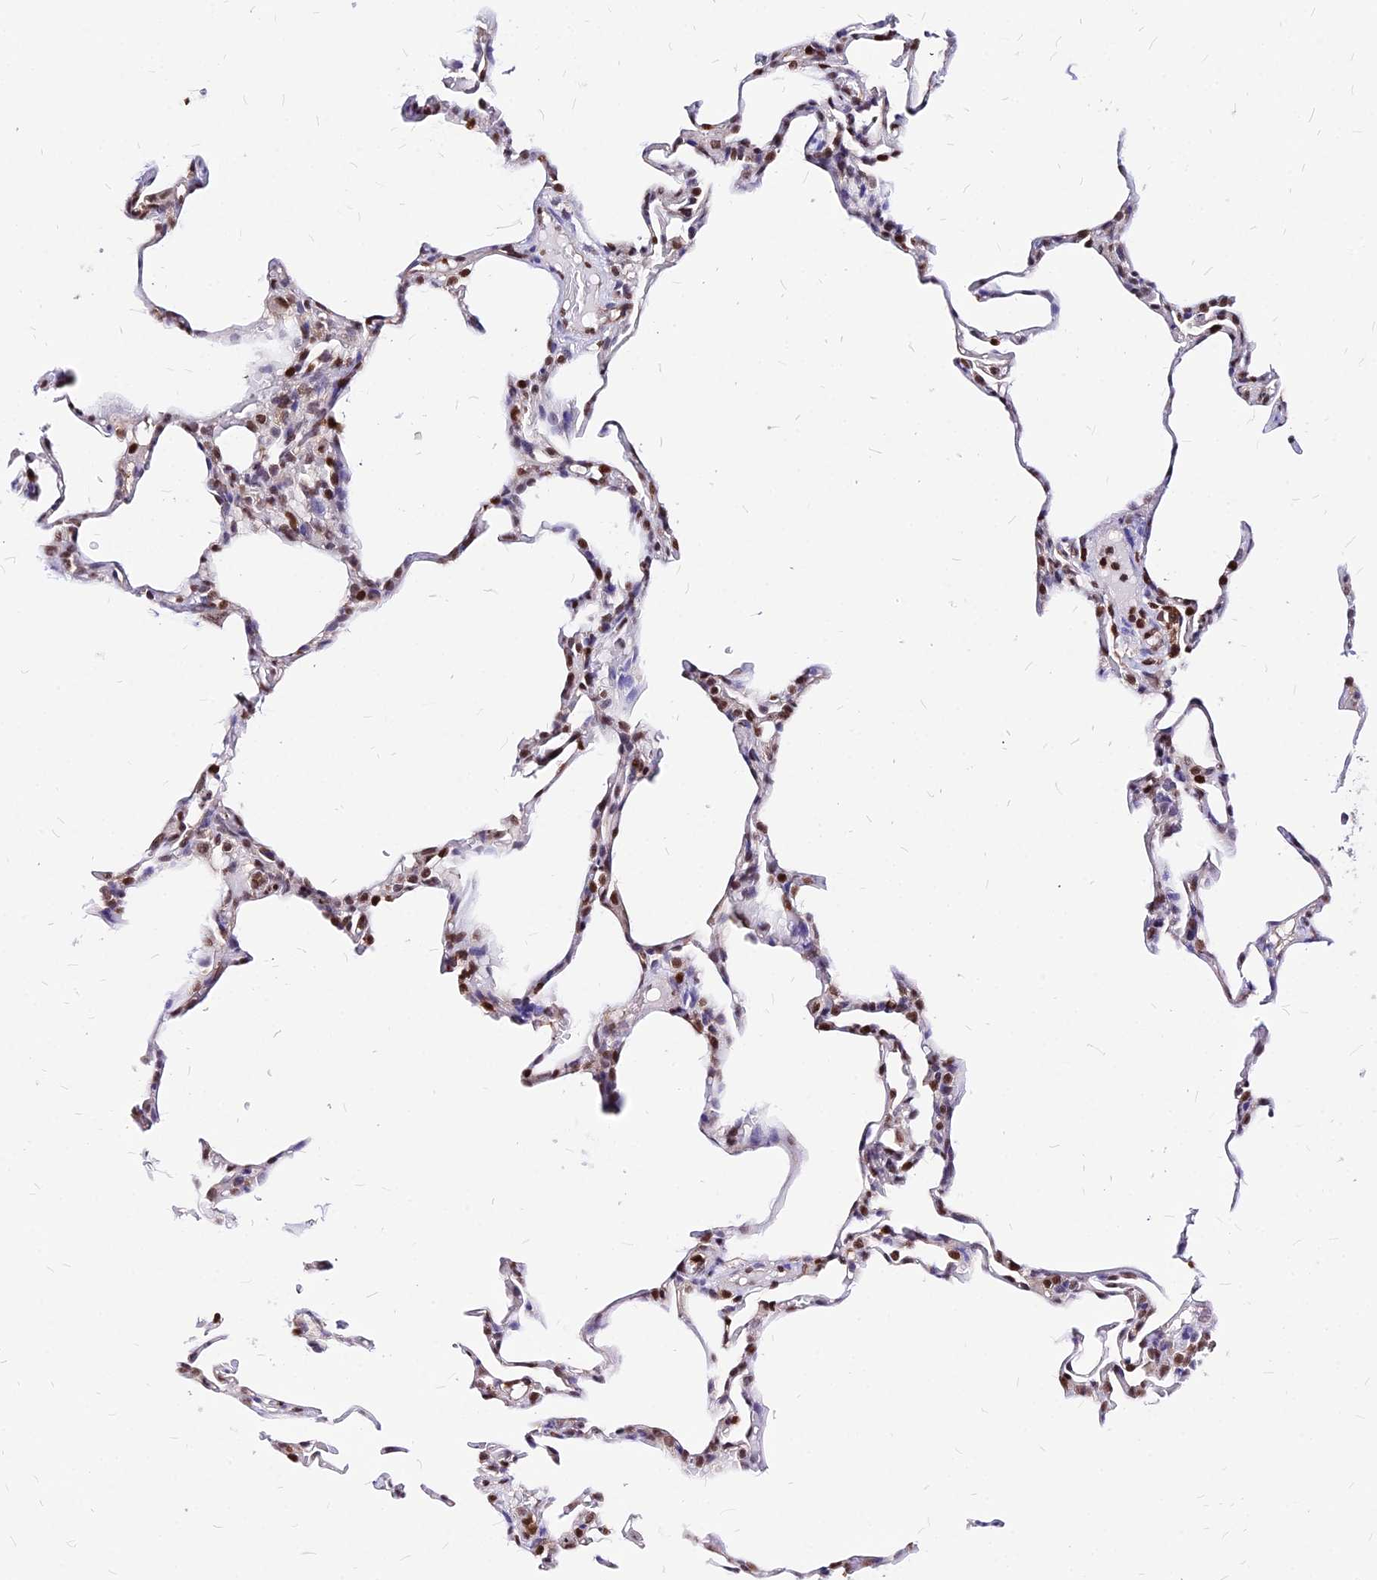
{"staining": {"intensity": "moderate", "quantity": "<25%", "location": "nuclear"}, "tissue": "lung", "cell_type": "Alveolar cells", "image_type": "normal", "snomed": [{"axis": "morphology", "description": "Normal tissue, NOS"}, {"axis": "topography", "description": "Lung"}], "caption": "Moderate nuclear expression is present in about <25% of alveolar cells in normal lung. (IHC, brightfield microscopy, high magnification).", "gene": "PAXX", "patient": {"sex": "male", "age": 20}}